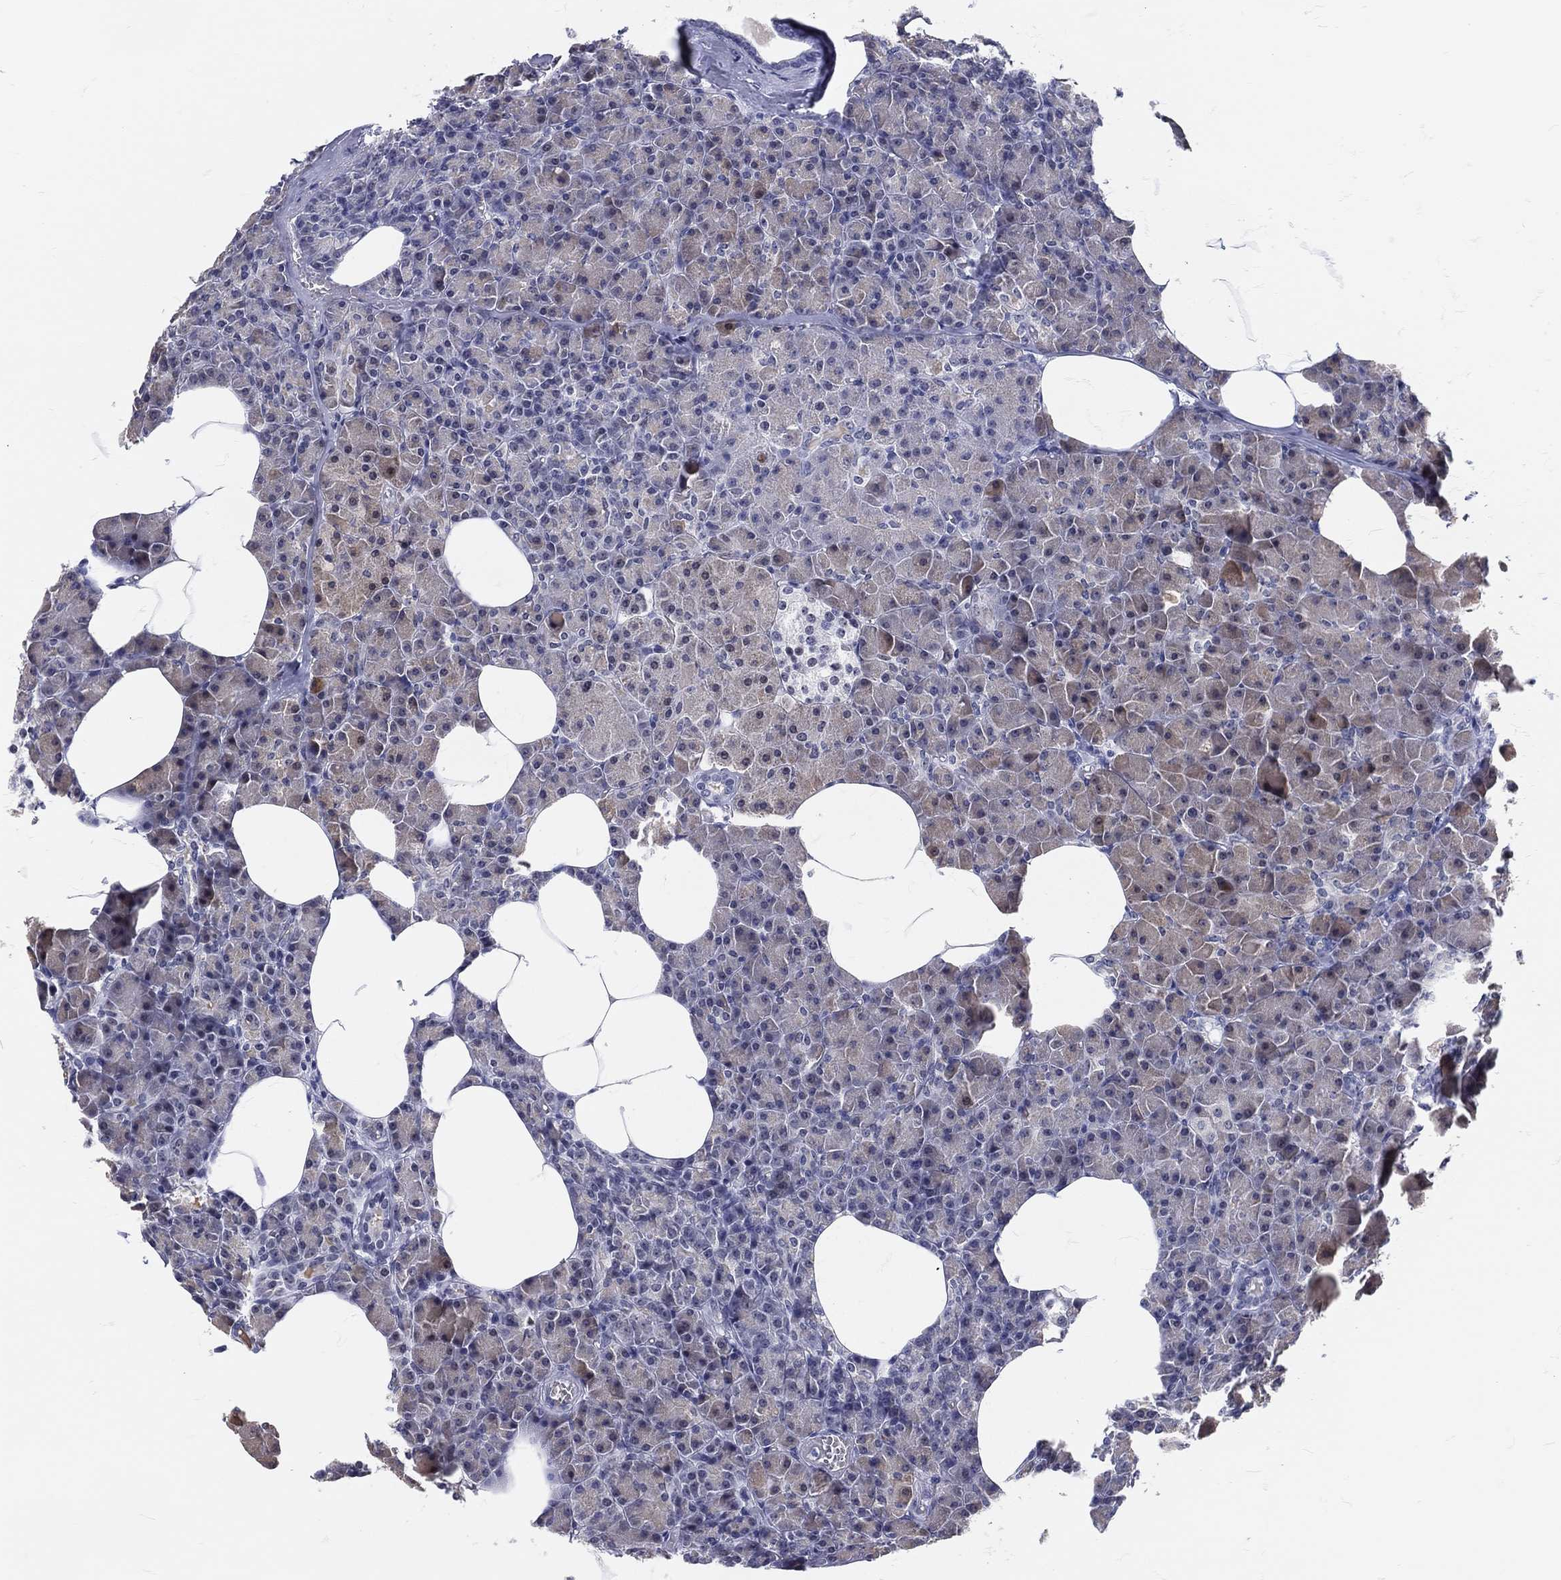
{"staining": {"intensity": "moderate", "quantity": "<25%", "location": "cytoplasmic/membranous"}, "tissue": "pancreas", "cell_type": "Exocrine glandular cells", "image_type": "normal", "snomed": [{"axis": "morphology", "description": "Normal tissue, NOS"}, {"axis": "topography", "description": "Pancreas"}], "caption": "A low amount of moderate cytoplasmic/membranous expression is identified in approximately <25% of exocrine glandular cells in normal pancreas.", "gene": "MAPK8IP1", "patient": {"sex": "female", "age": 45}}